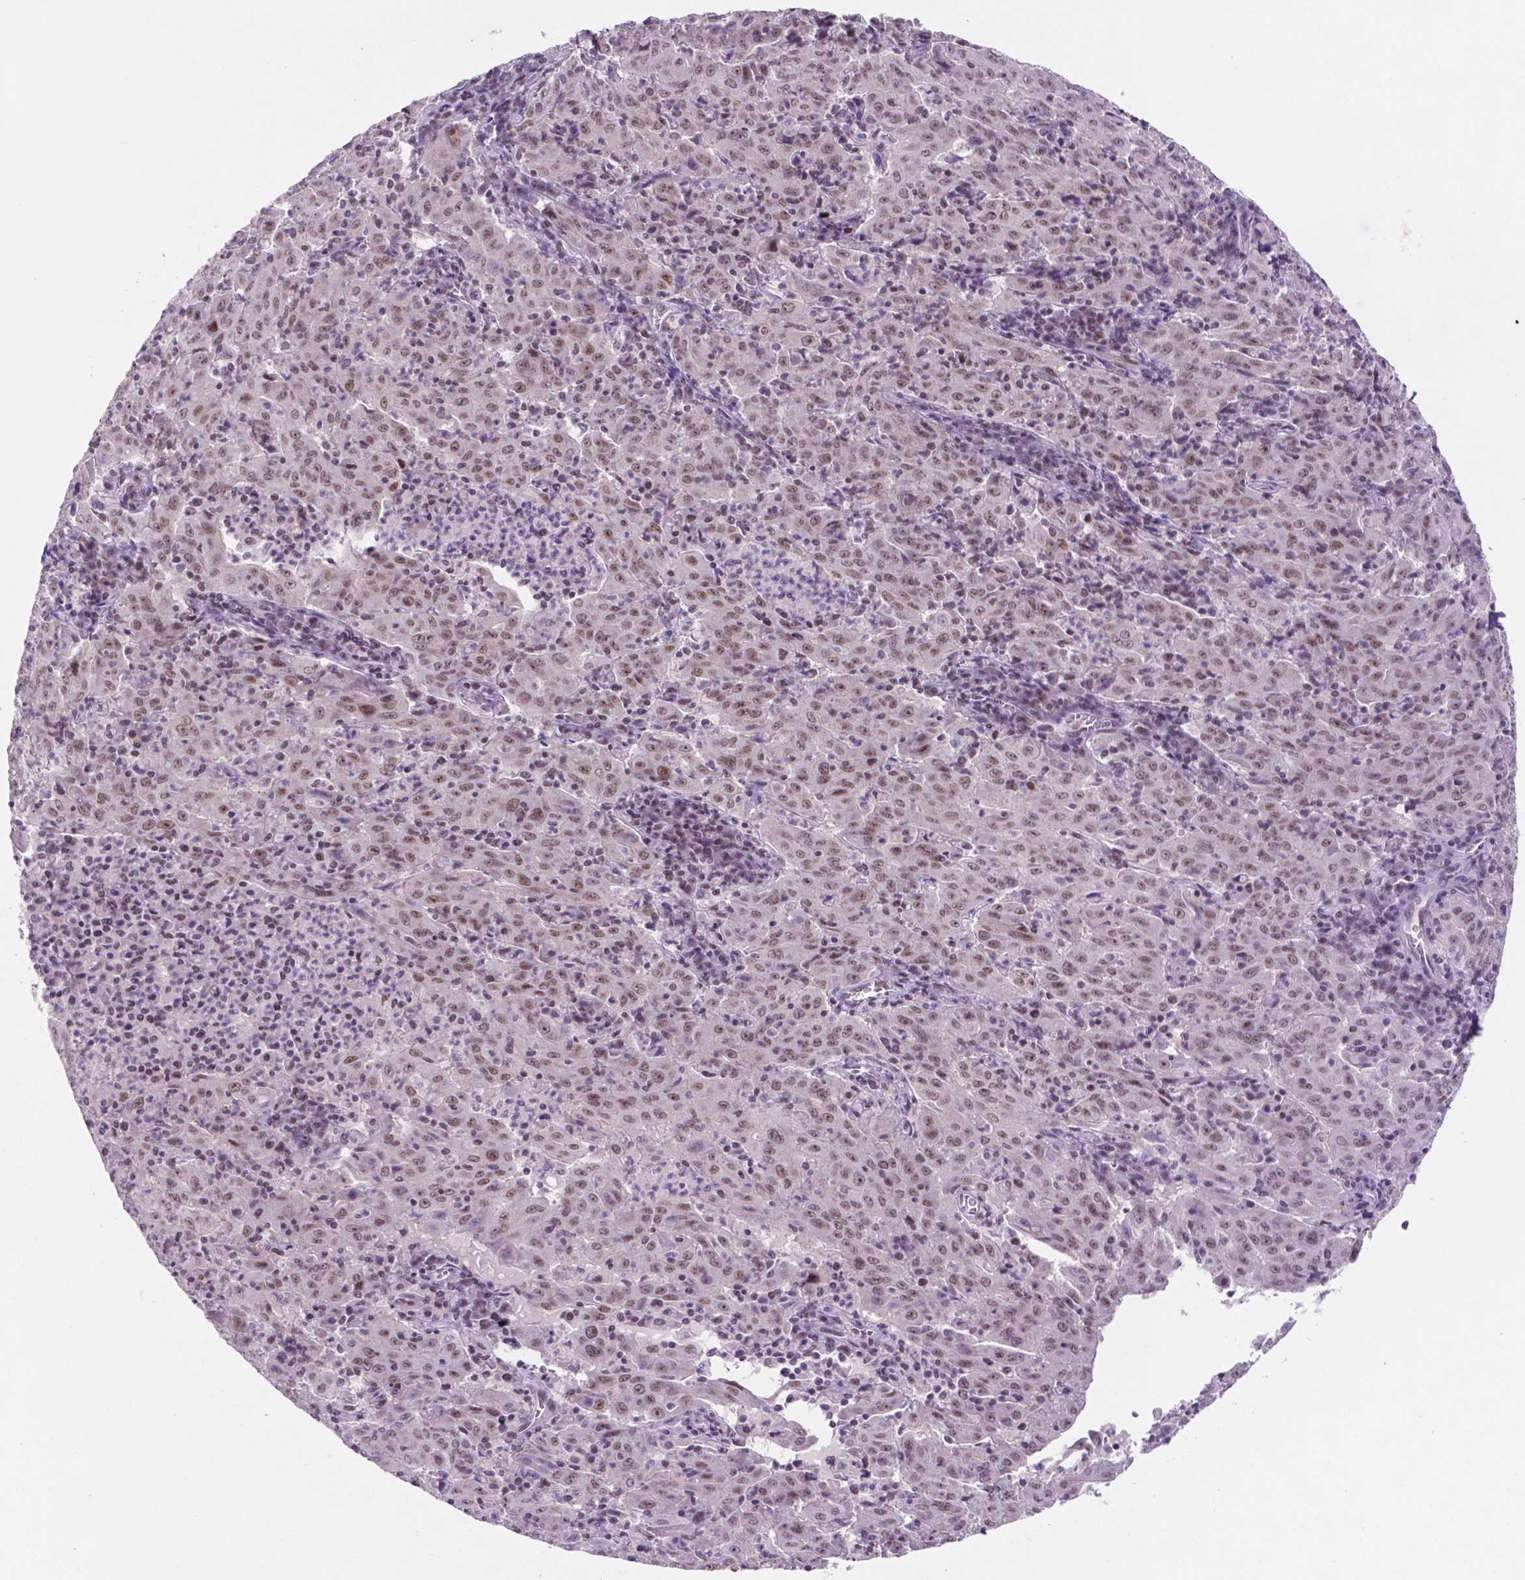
{"staining": {"intensity": "moderate", "quantity": ">75%", "location": "nuclear"}, "tissue": "pancreatic cancer", "cell_type": "Tumor cells", "image_type": "cancer", "snomed": [{"axis": "morphology", "description": "Adenocarcinoma, NOS"}, {"axis": "topography", "description": "Pancreas"}], "caption": "IHC micrograph of neoplastic tissue: pancreatic cancer (adenocarcinoma) stained using immunohistochemistry shows medium levels of moderate protein expression localized specifically in the nuclear of tumor cells, appearing as a nuclear brown color.", "gene": "NCOR1", "patient": {"sex": "male", "age": 63}}